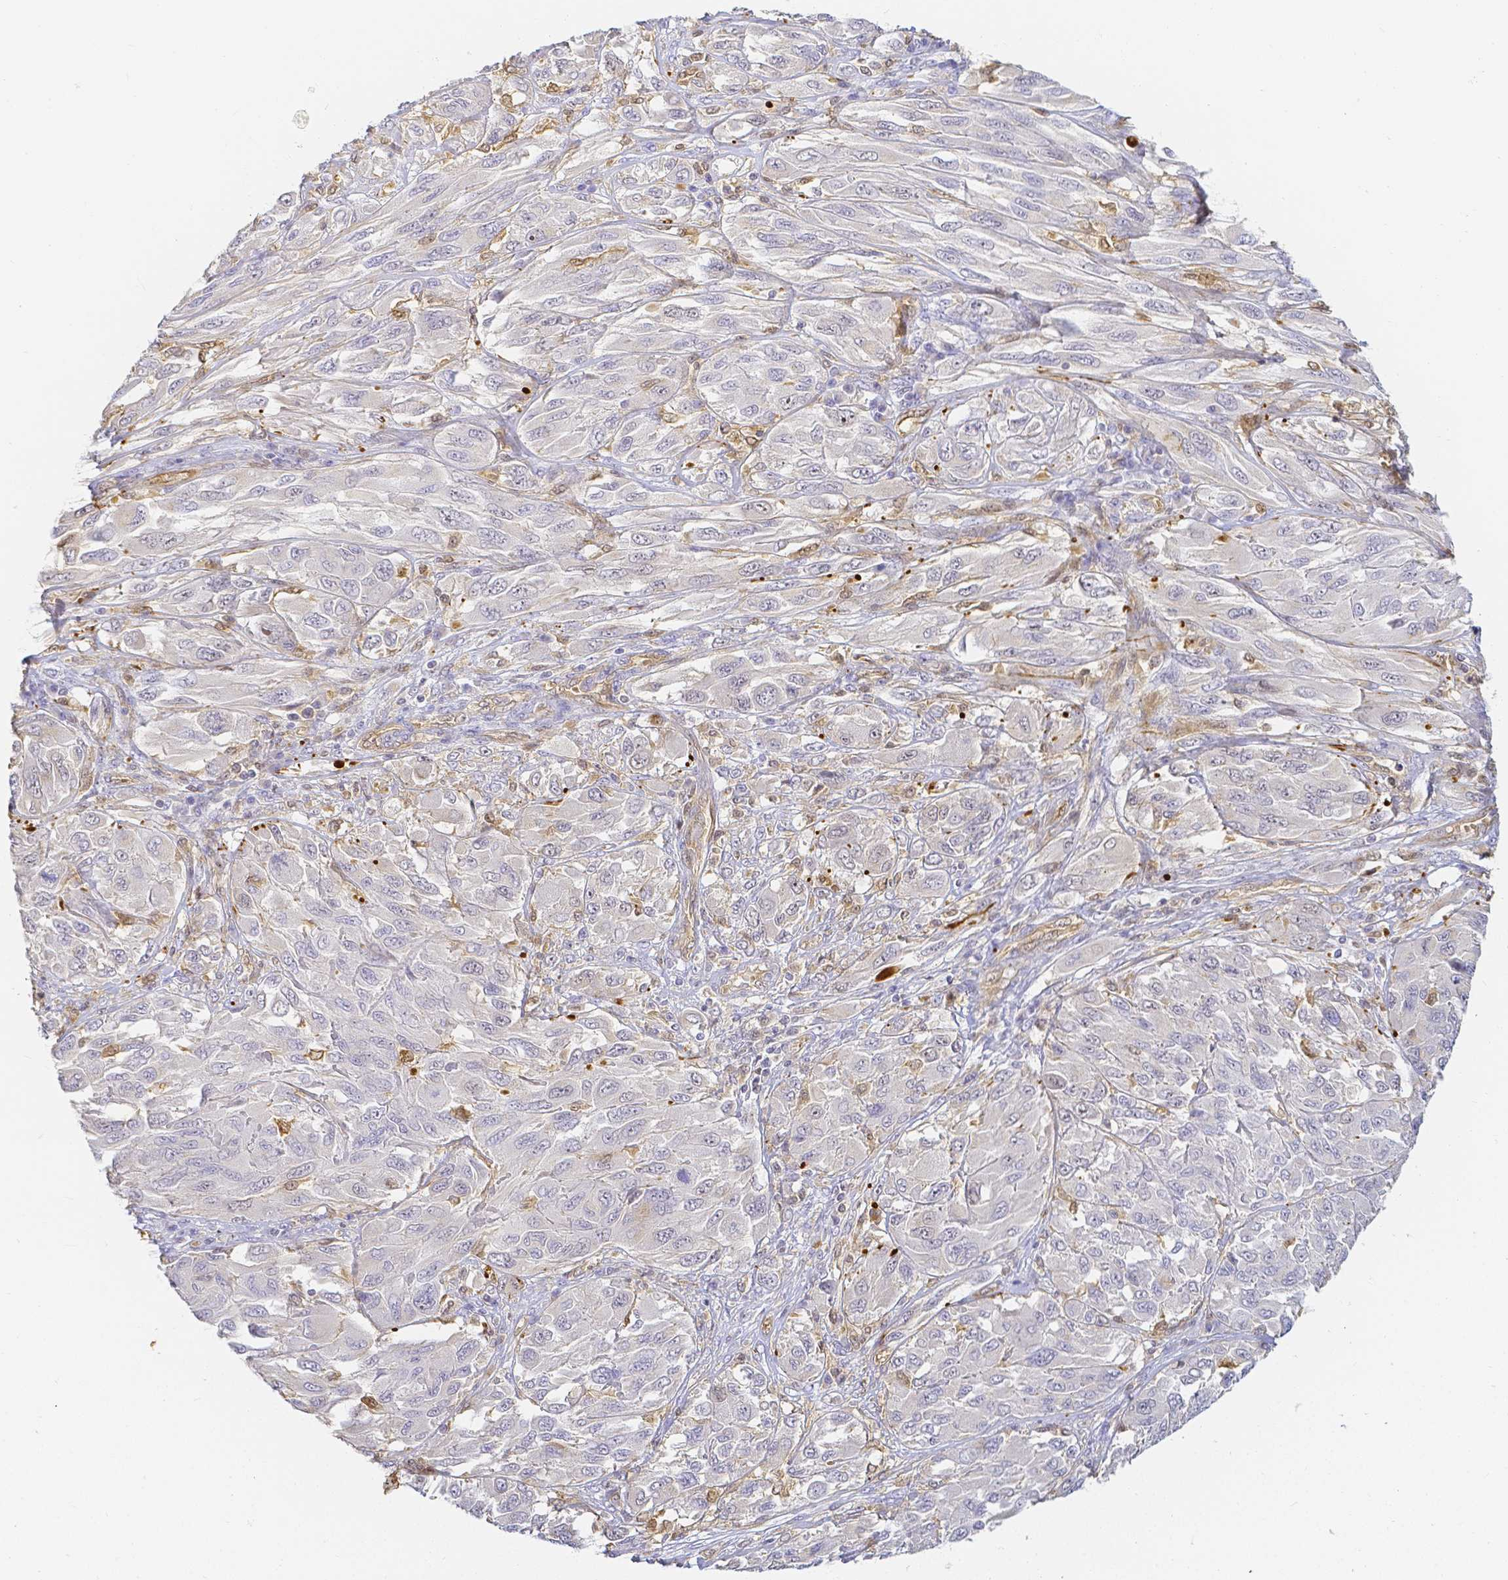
{"staining": {"intensity": "negative", "quantity": "none", "location": "none"}, "tissue": "melanoma", "cell_type": "Tumor cells", "image_type": "cancer", "snomed": [{"axis": "morphology", "description": "Malignant melanoma, NOS"}, {"axis": "topography", "description": "Skin"}], "caption": "Protein analysis of melanoma demonstrates no significant expression in tumor cells.", "gene": "KCNH1", "patient": {"sex": "female", "age": 91}}